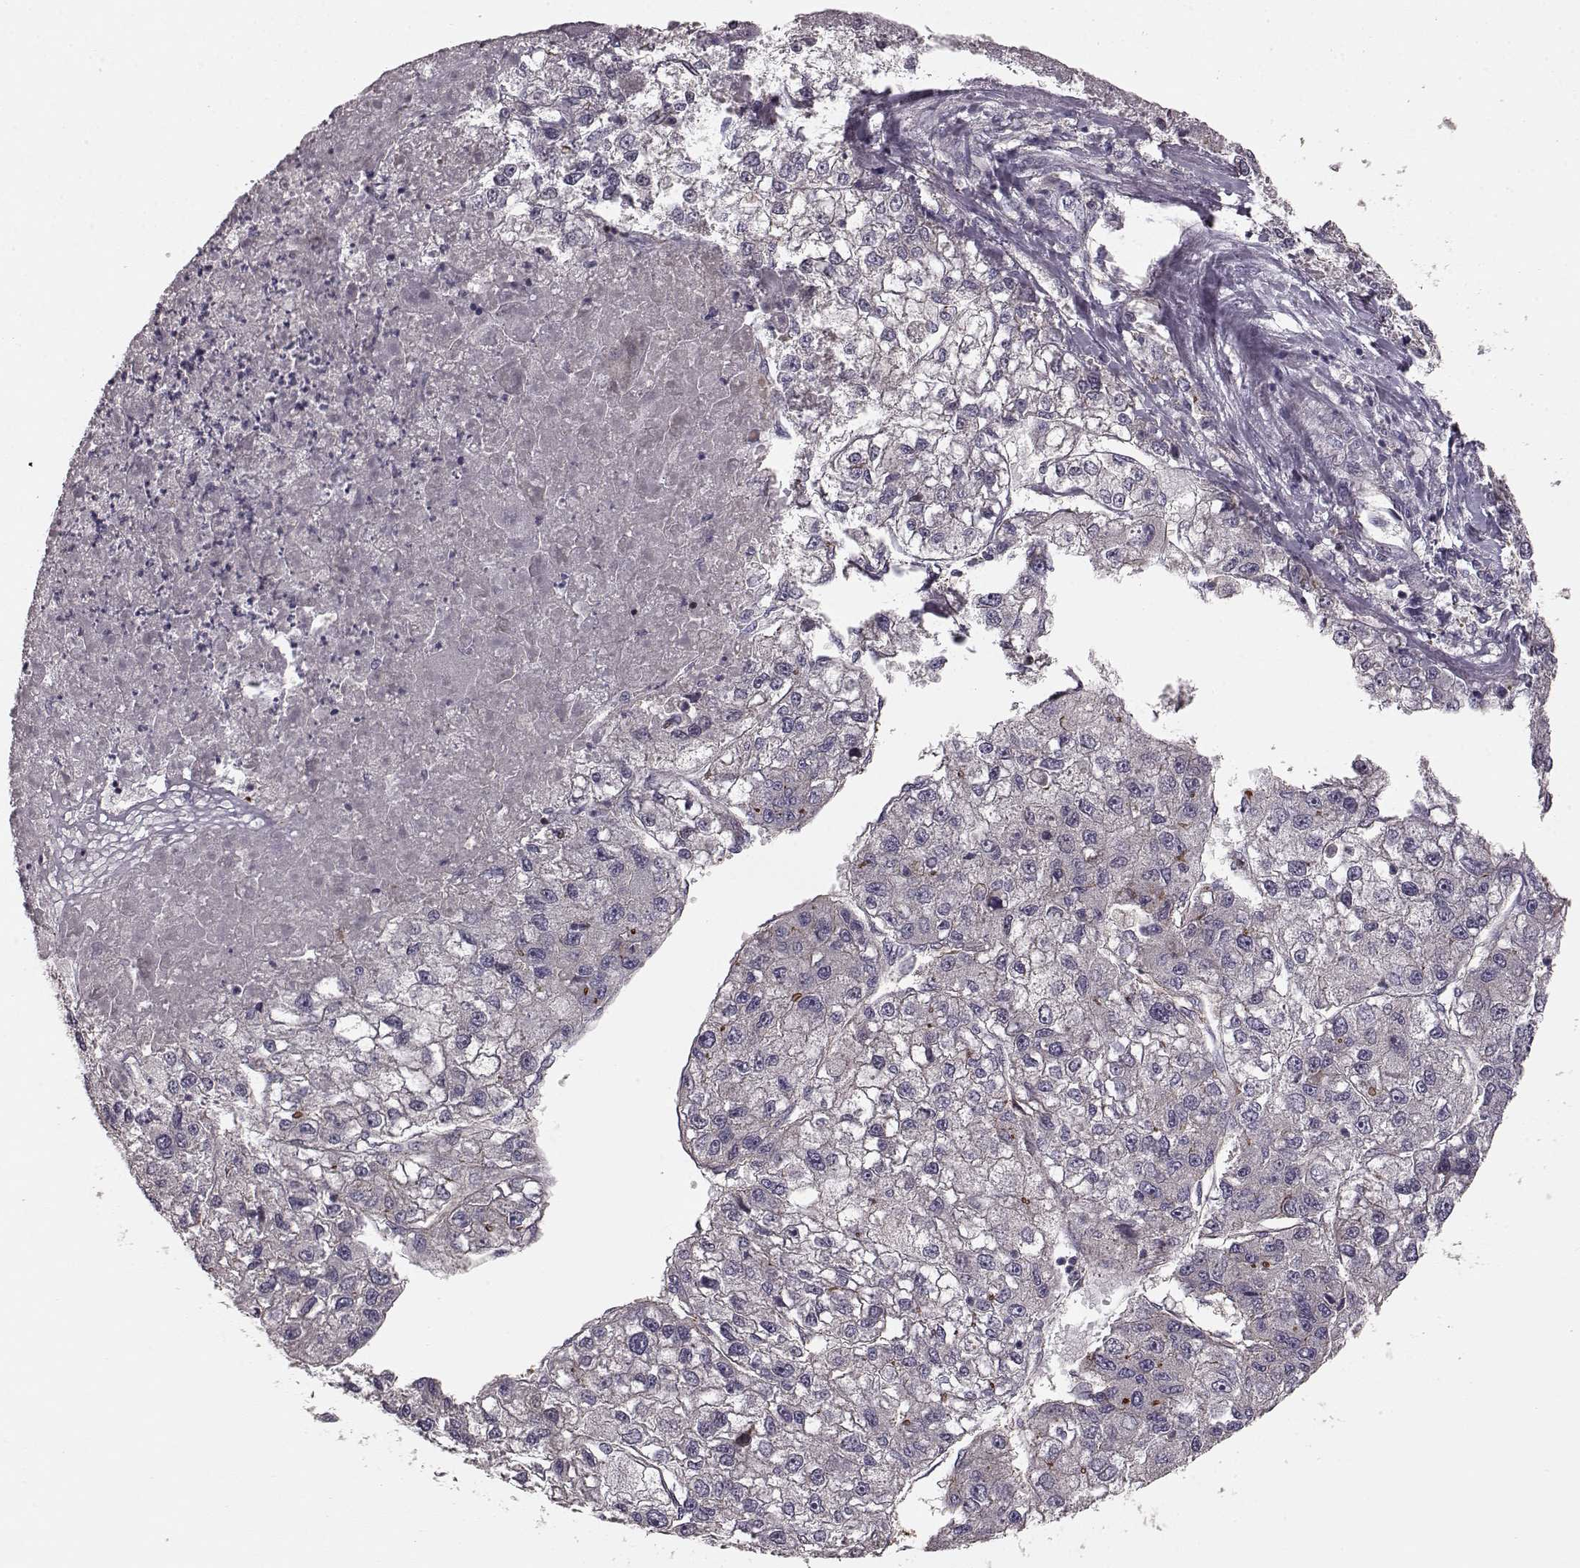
{"staining": {"intensity": "moderate", "quantity": "<25%", "location": "cytoplasmic/membranous"}, "tissue": "liver cancer", "cell_type": "Tumor cells", "image_type": "cancer", "snomed": [{"axis": "morphology", "description": "Carcinoma, Hepatocellular, NOS"}, {"axis": "topography", "description": "Liver"}], "caption": "Liver hepatocellular carcinoma stained with a brown dye shows moderate cytoplasmic/membranous positive staining in about <25% of tumor cells.", "gene": "SLC22A18", "patient": {"sex": "male", "age": 56}}